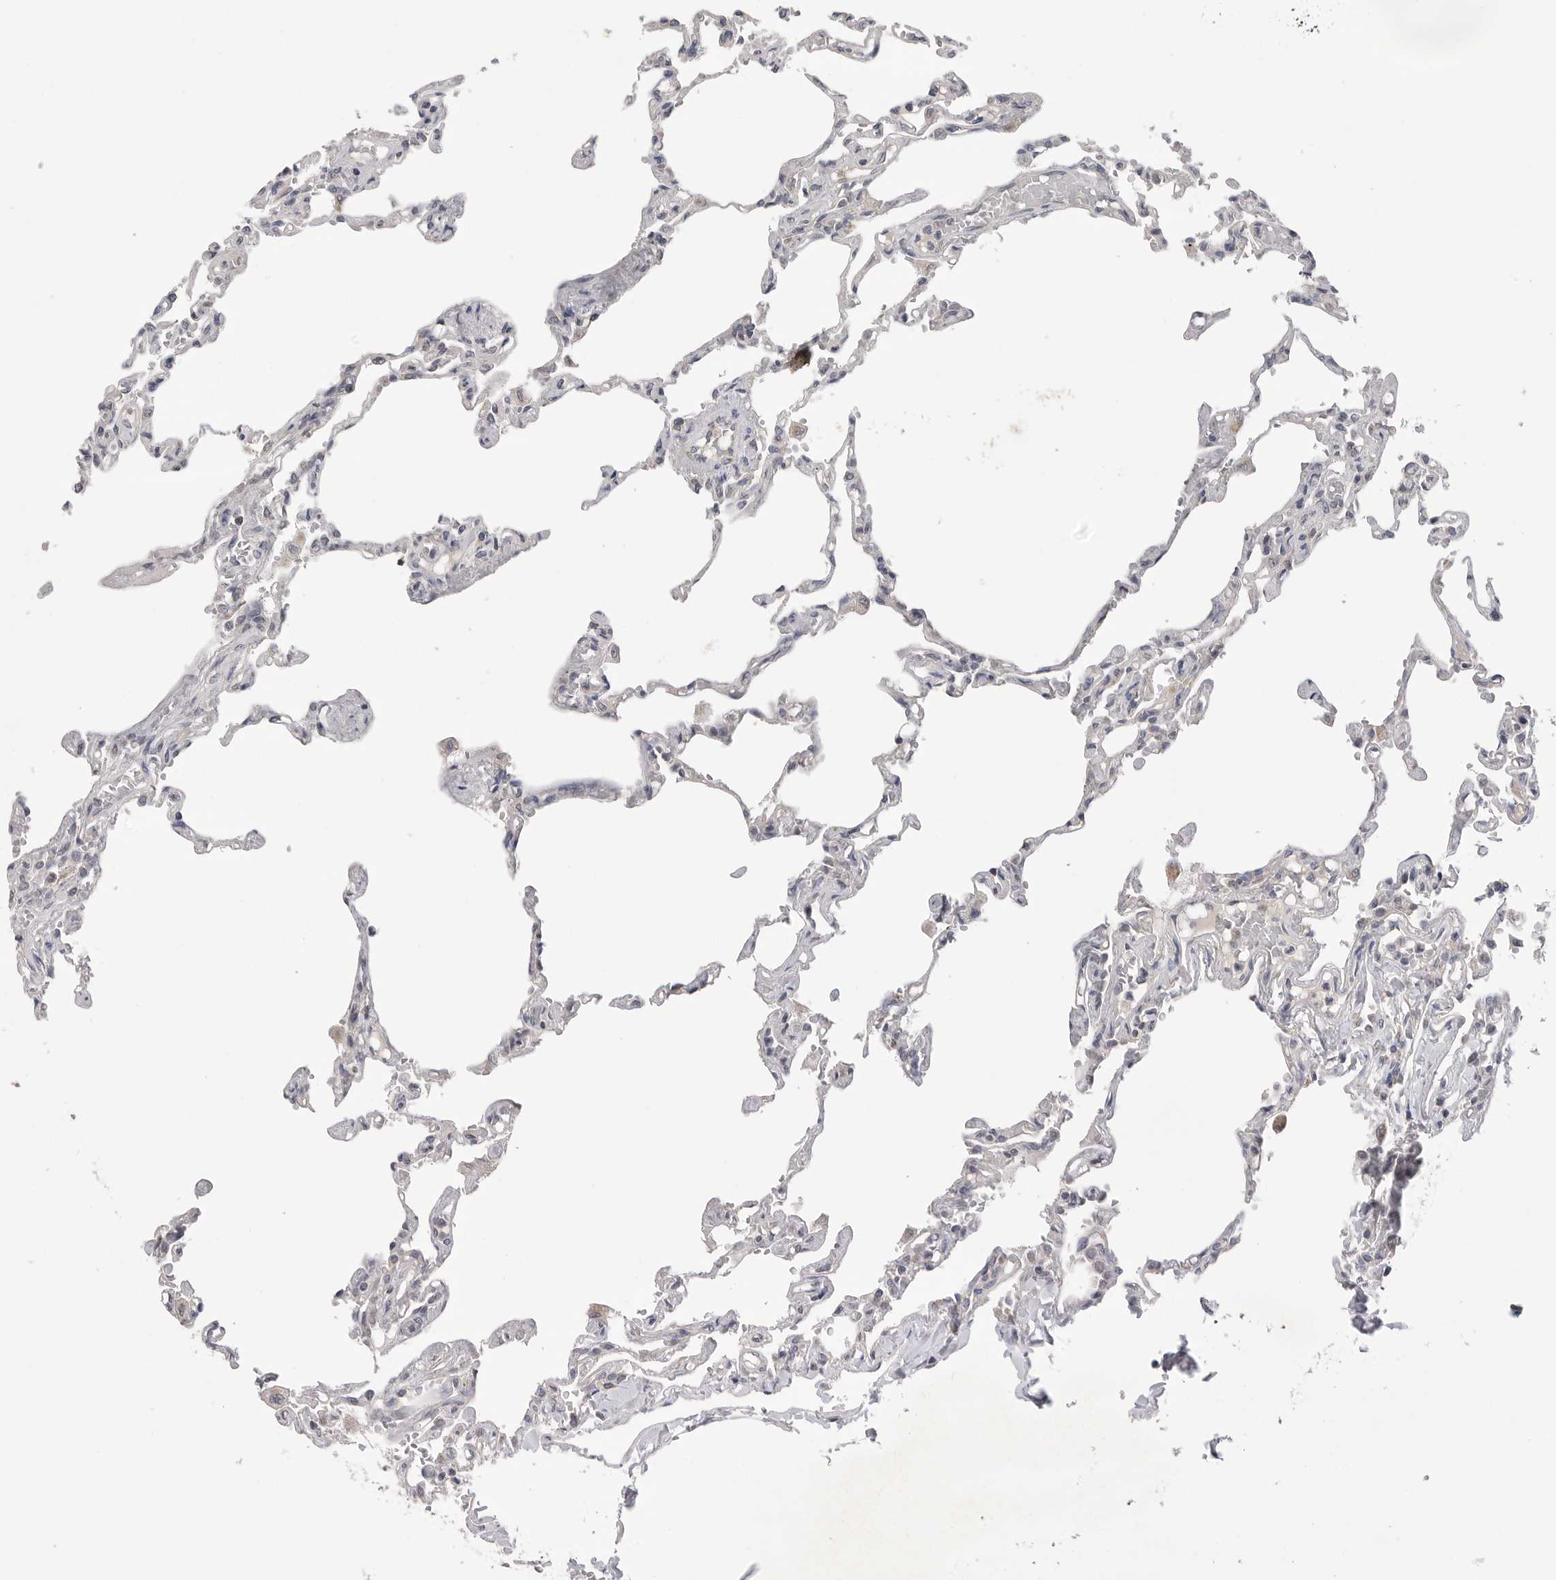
{"staining": {"intensity": "negative", "quantity": "none", "location": "none"}, "tissue": "lung", "cell_type": "Alveolar cells", "image_type": "normal", "snomed": [{"axis": "morphology", "description": "Normal tissue, NOS"}, {"axis": "topography", "description": "Lung"}], "caption": "Immunohistochemistry (IHC) photomicrograph of normal lung stained for a protein (brown), which reveals no positivity in alveolar cells. Nuclei are stained in blue.", "gene": "DLGAP3", "patient": {"sex": "male", "age": 21}}